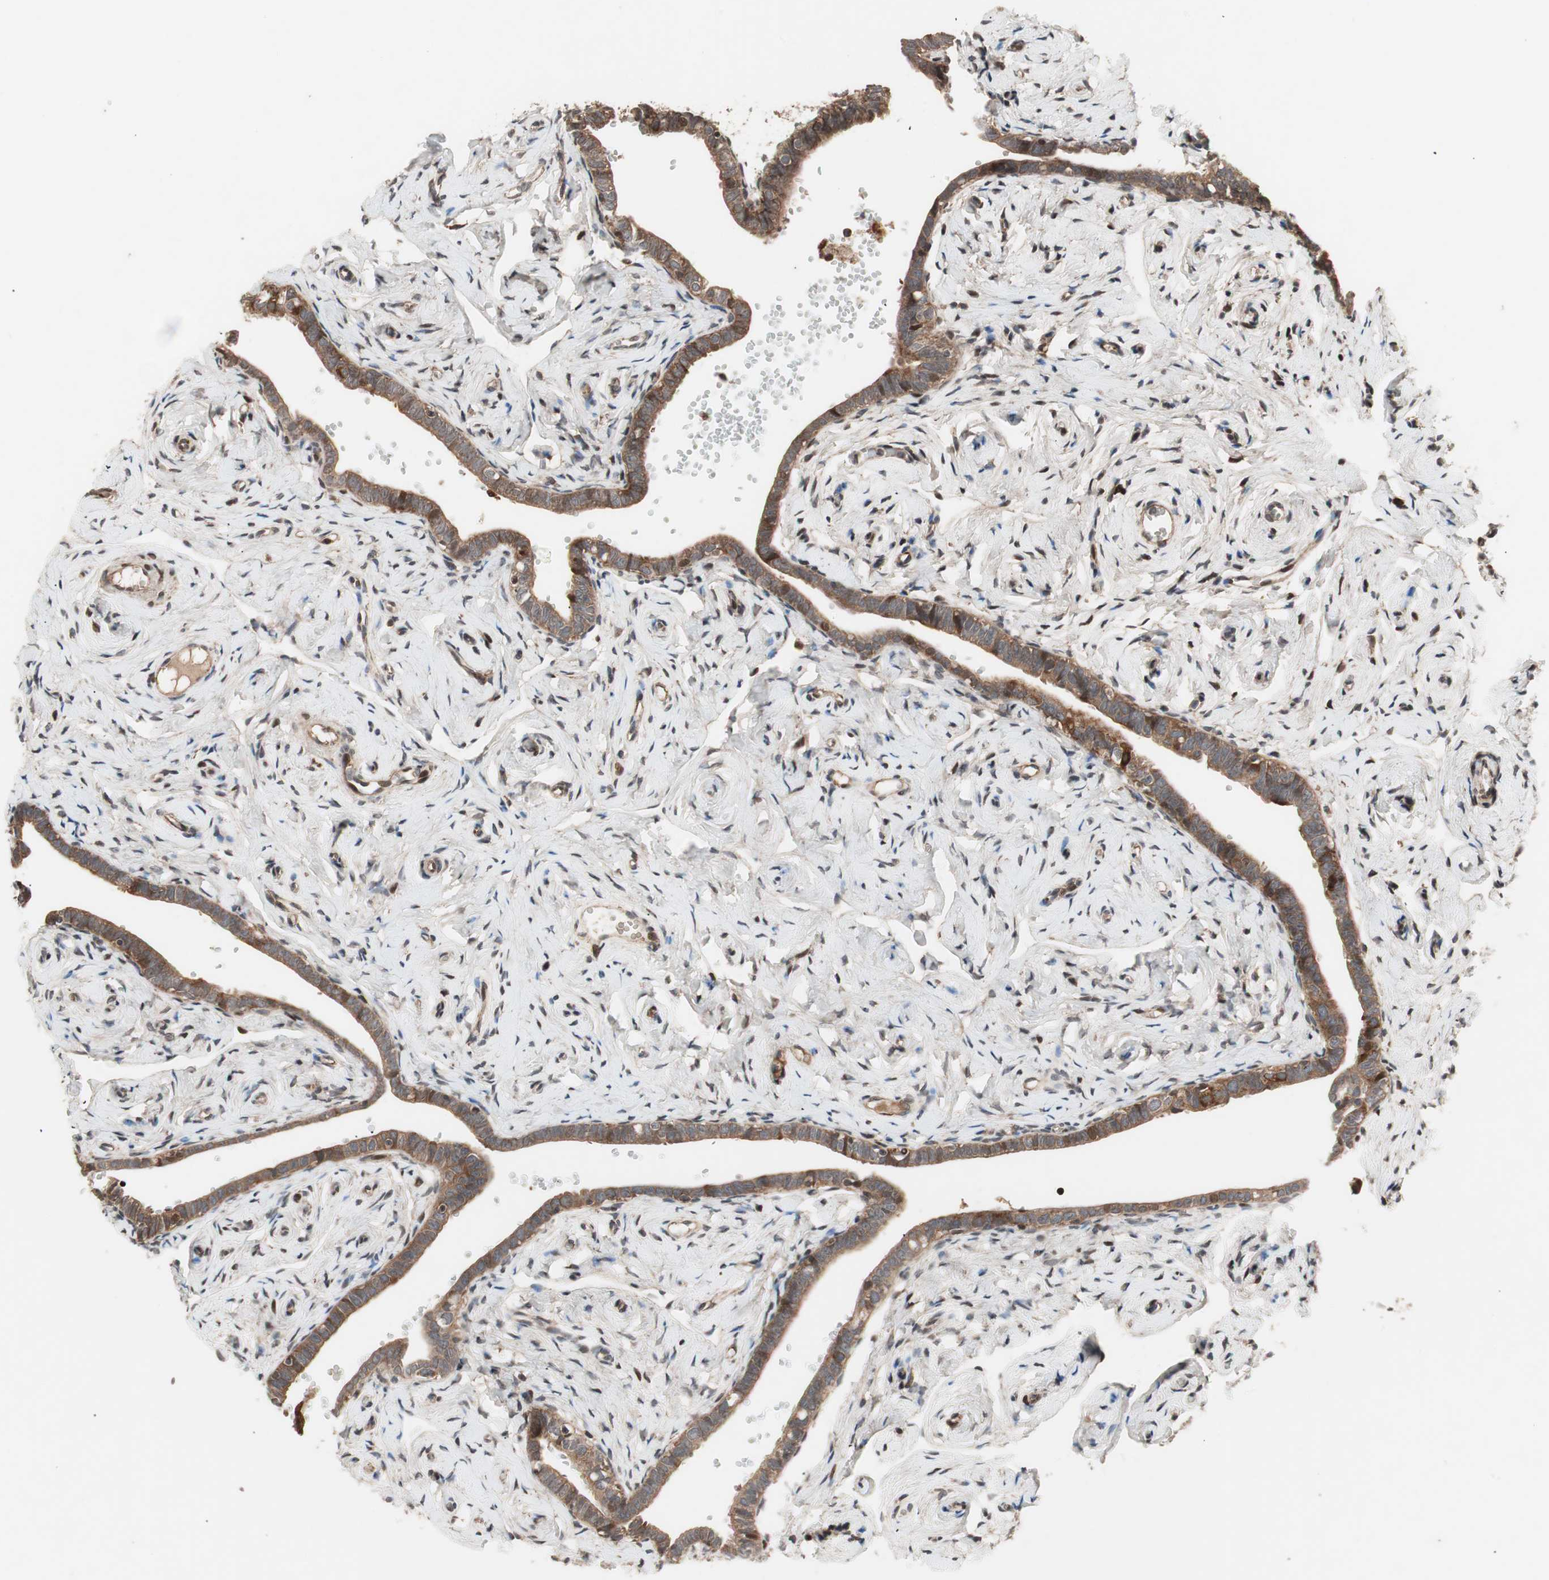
{"staining": {"intensity": "moderate", "quantity": ">75%", "location": "cytoplasmic/membranous"}, "tissue": "fallopian tube", "cell_type": "Glandular cells", "image_type": "normal", "snomed": [{"axis": "morphology", "description": "Normal tissue, NOS"}, {"axis": "topography", "description": "Fallopian tube"}], "caption": "Human fallopian tube stained with a brown dye shows moderate cytoplasmic/membranous positive staining in approximately >75% of glandular cells.", "gene": "NF2", "patient": {"sex": "female", "age": 71}}